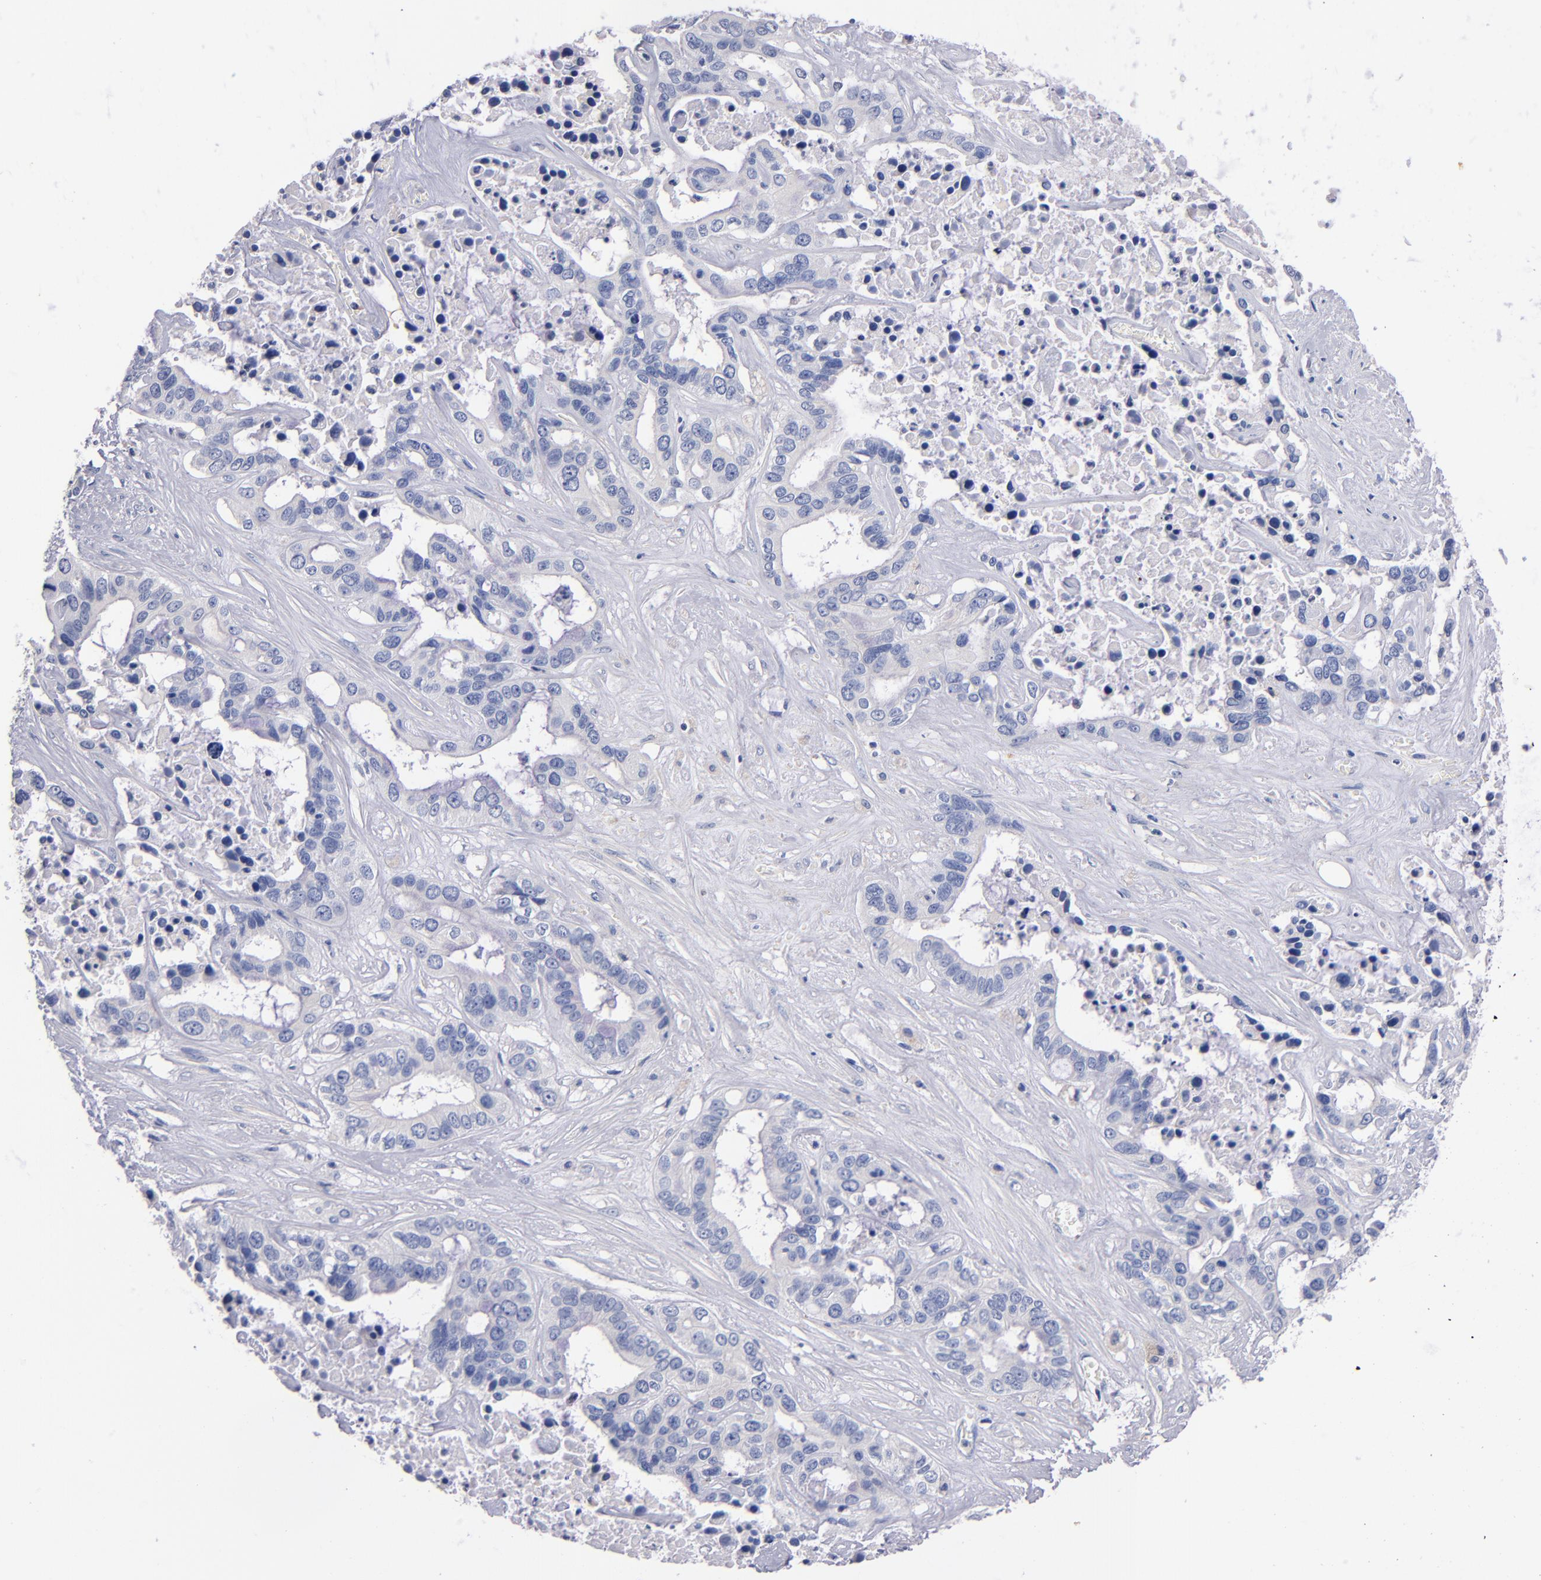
{"staining": {"intensity": "negative", "quantity": "none", "location": "none"}, "tissue": "liver cancer", "cell_type": "Tumor cells", "image_type": "cancer", "snomed": [{"axis": "morphology", "description": "Cholangiocarcinoma"}, {"axis": "topography", "description": "Liver"}], "caption": "Photomicrograph shows no protein positivity in tumor cells of liver cancer tissue. Nuclei are stained in blue.", "gene": "CNTNAP2", "patient": {"sex": "female", "age": 65}}